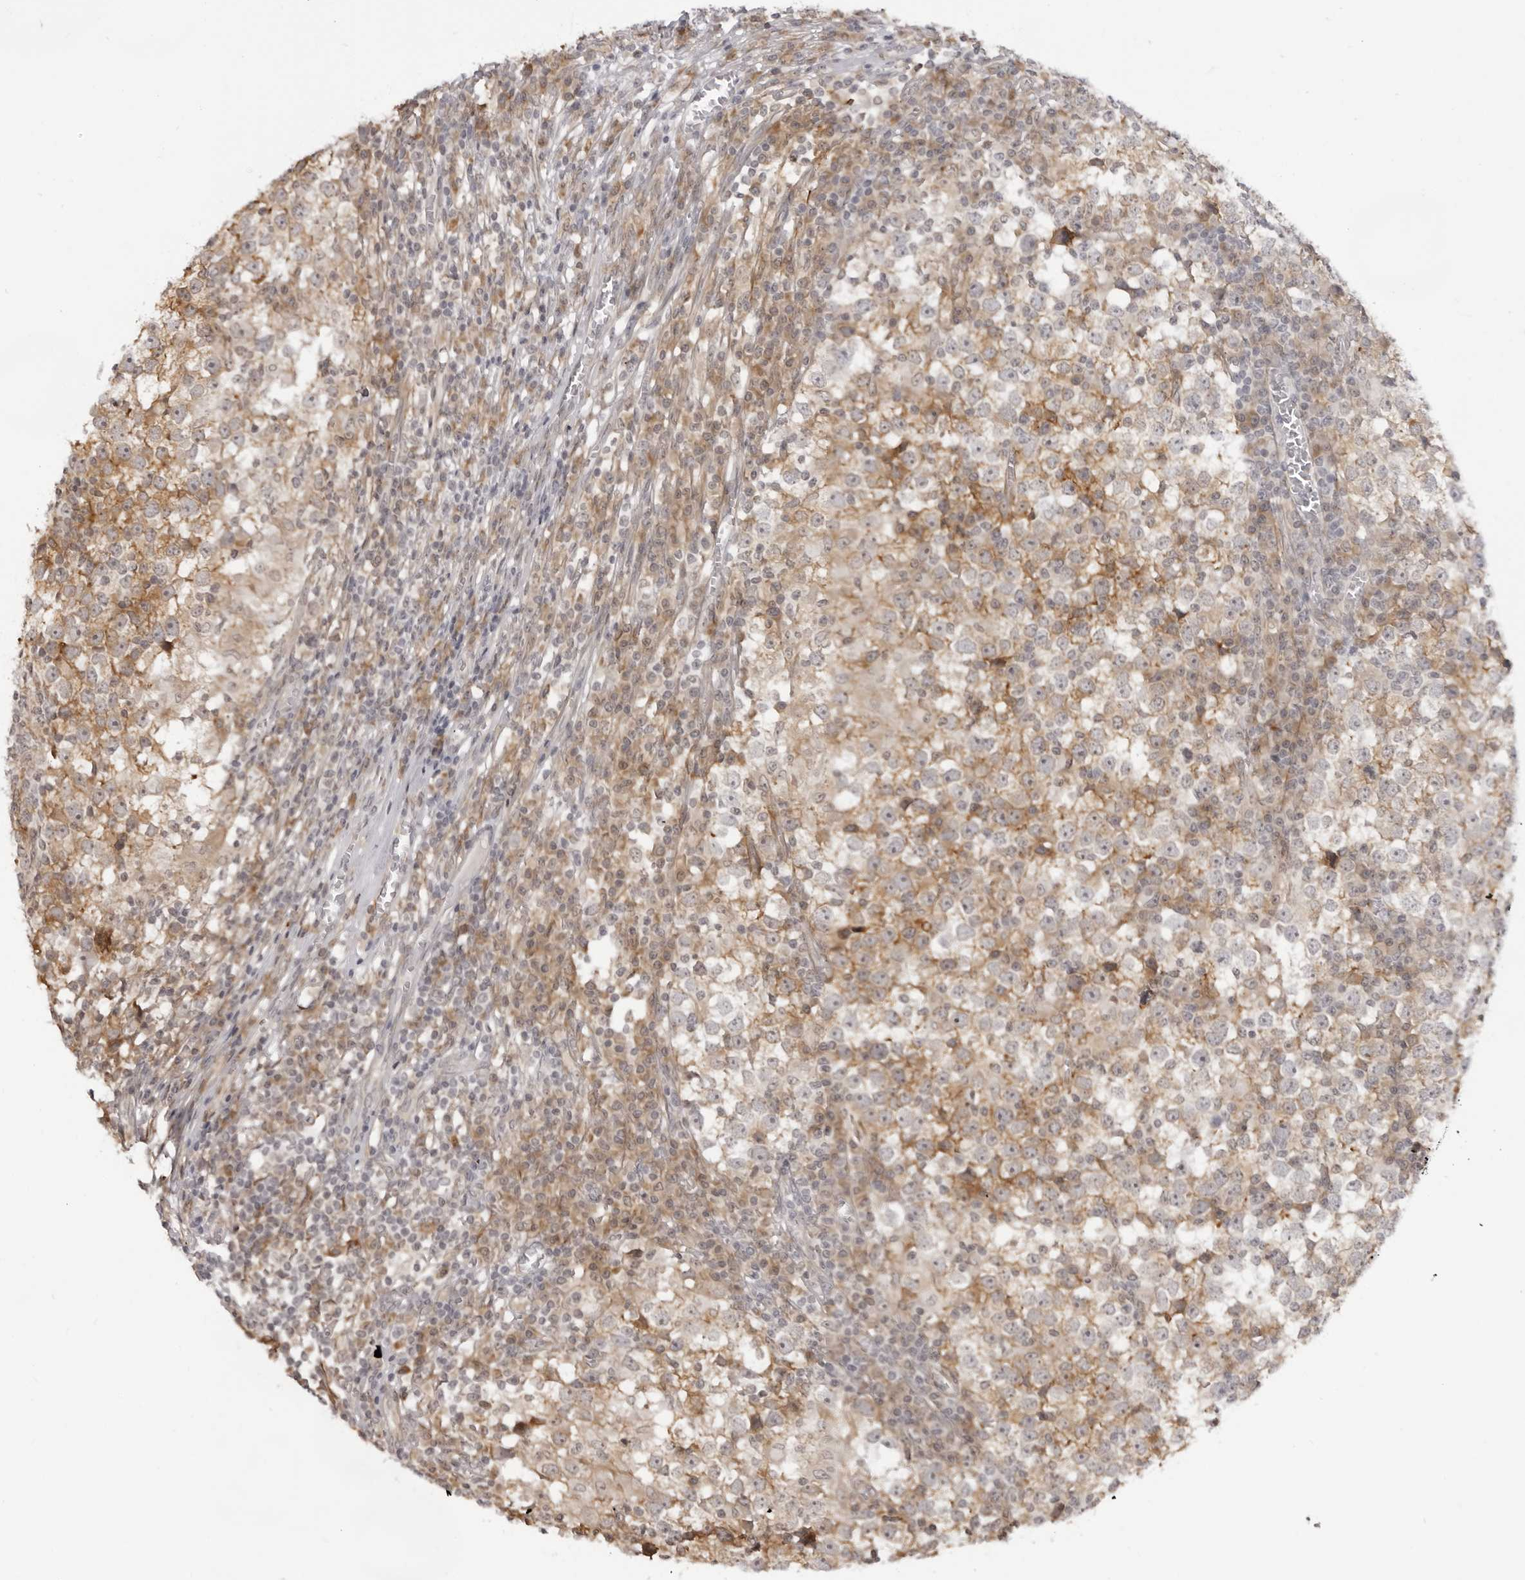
{"staining": {"intensity": "moderate", "quantity": "25%-75%", "location": "cytoplasmic/membranous"}, "tissue": "testis cancer", "cell_type": "Tumor cells", "image_type": "cancer", "snomed": [{"axis": "morphology", "description": "Seminoma, NOS"}, {"axis": "topography", "description": "Testis"}], "caption": "The micrograph reveals staining of seminoma (testis), revealing moderate cytoplasmic/membranous protein positivity (brown color) within tumor cells. (DAB (3,3'-diaminobenzidine) IHC, brown staining for protein, blue staining for nuclei).", "gene": "SRGAP2", "patient": {"sex": "male", "age": 65}}